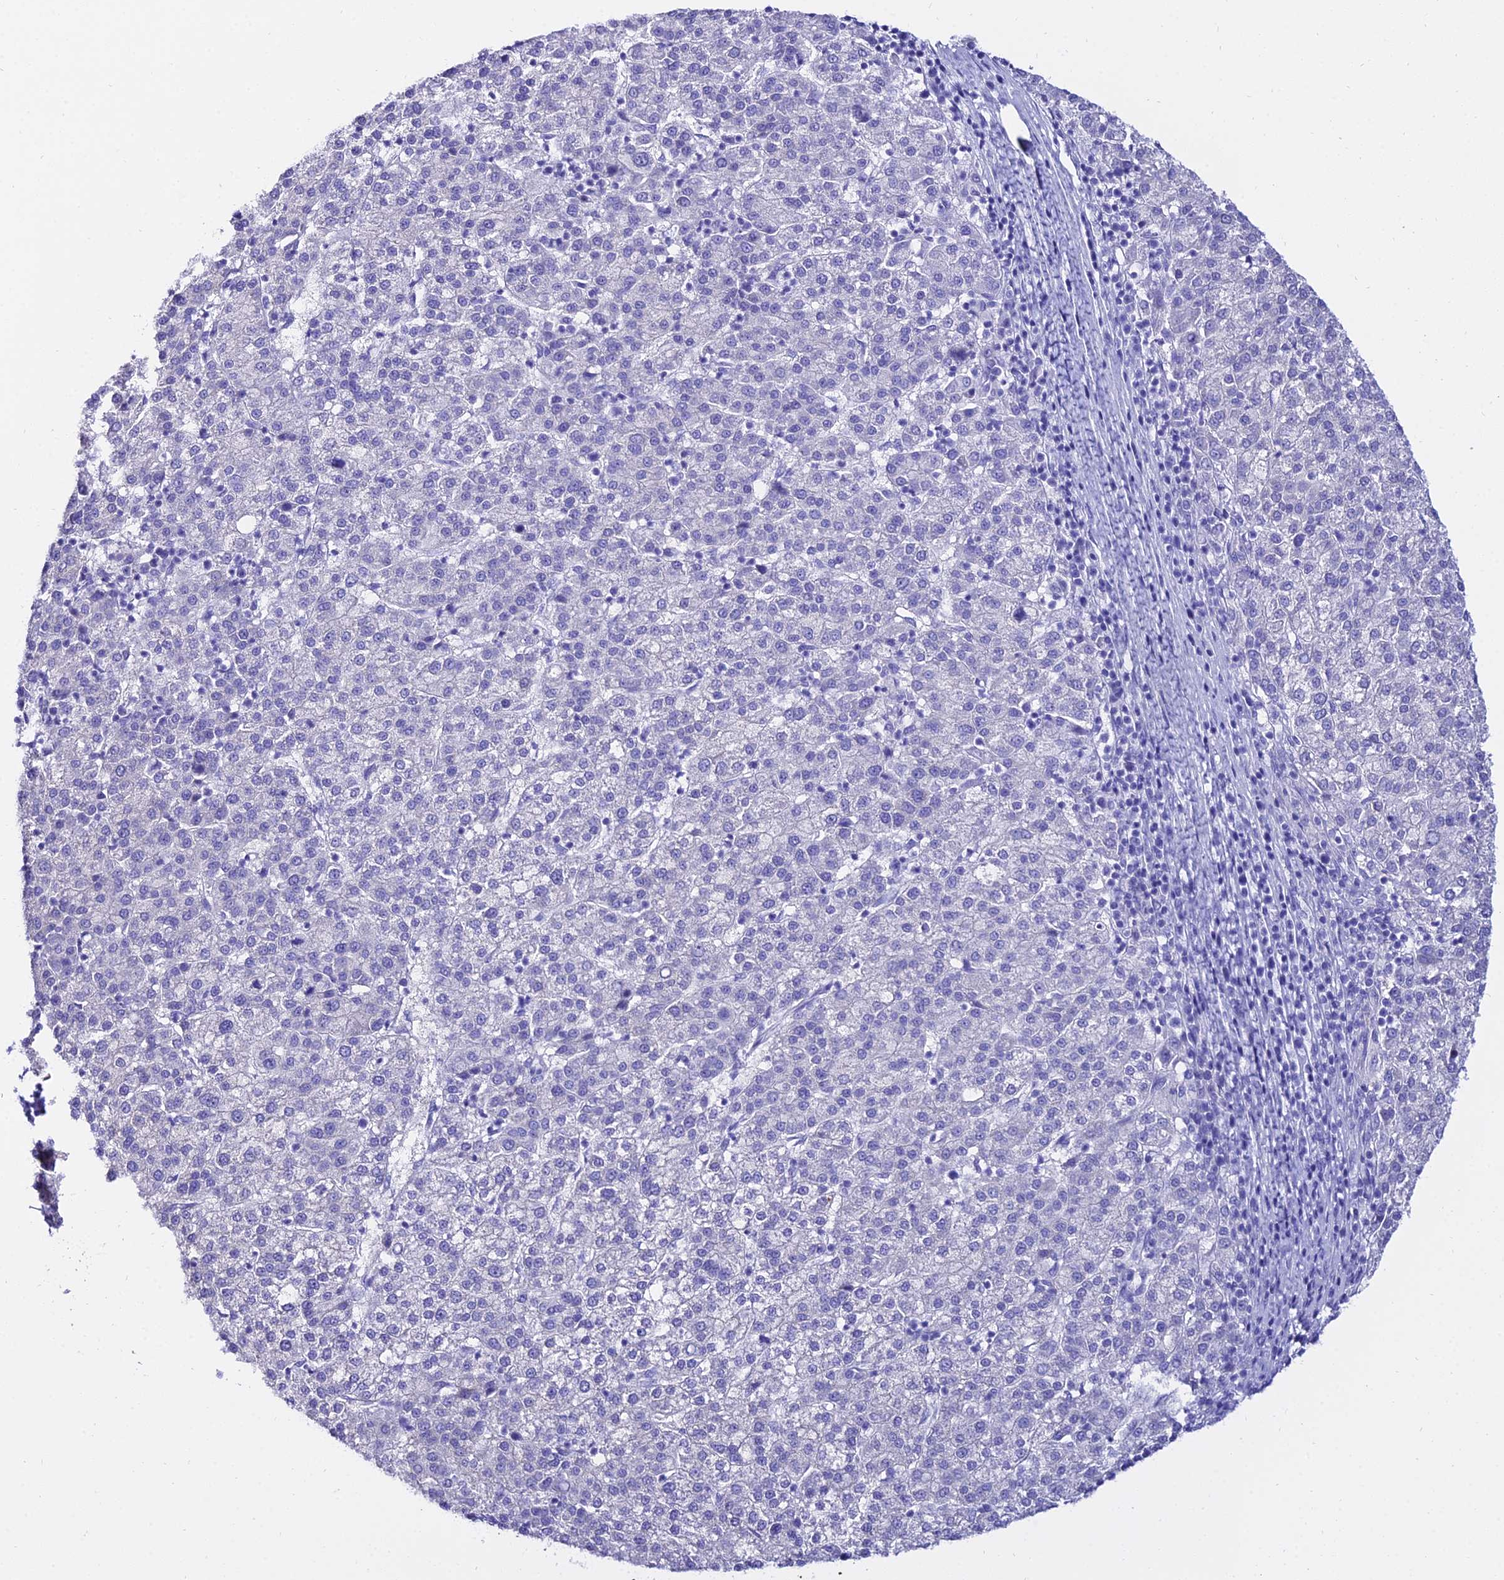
{"staining": {"intensity": "negative", "quantity": "none", "location": "none"}, "tissue": "liver cancer", "cell_type": "Tumor cells", "image_type": "cancer", "snomed": [{"axis": "morphology", "description": "Carcinoma, Hepatocellular, NOS"}, {"axis": "topography", "description": "Liver"}], "caption": "Immunohistochemistry (IHC) micrograph of liver hepatocellular carcinoma stained for a protein (brown), which shows no positivity in tumor cells.", "gene": "OR4D5", "patient": {"sex": "female", "age": 58}}